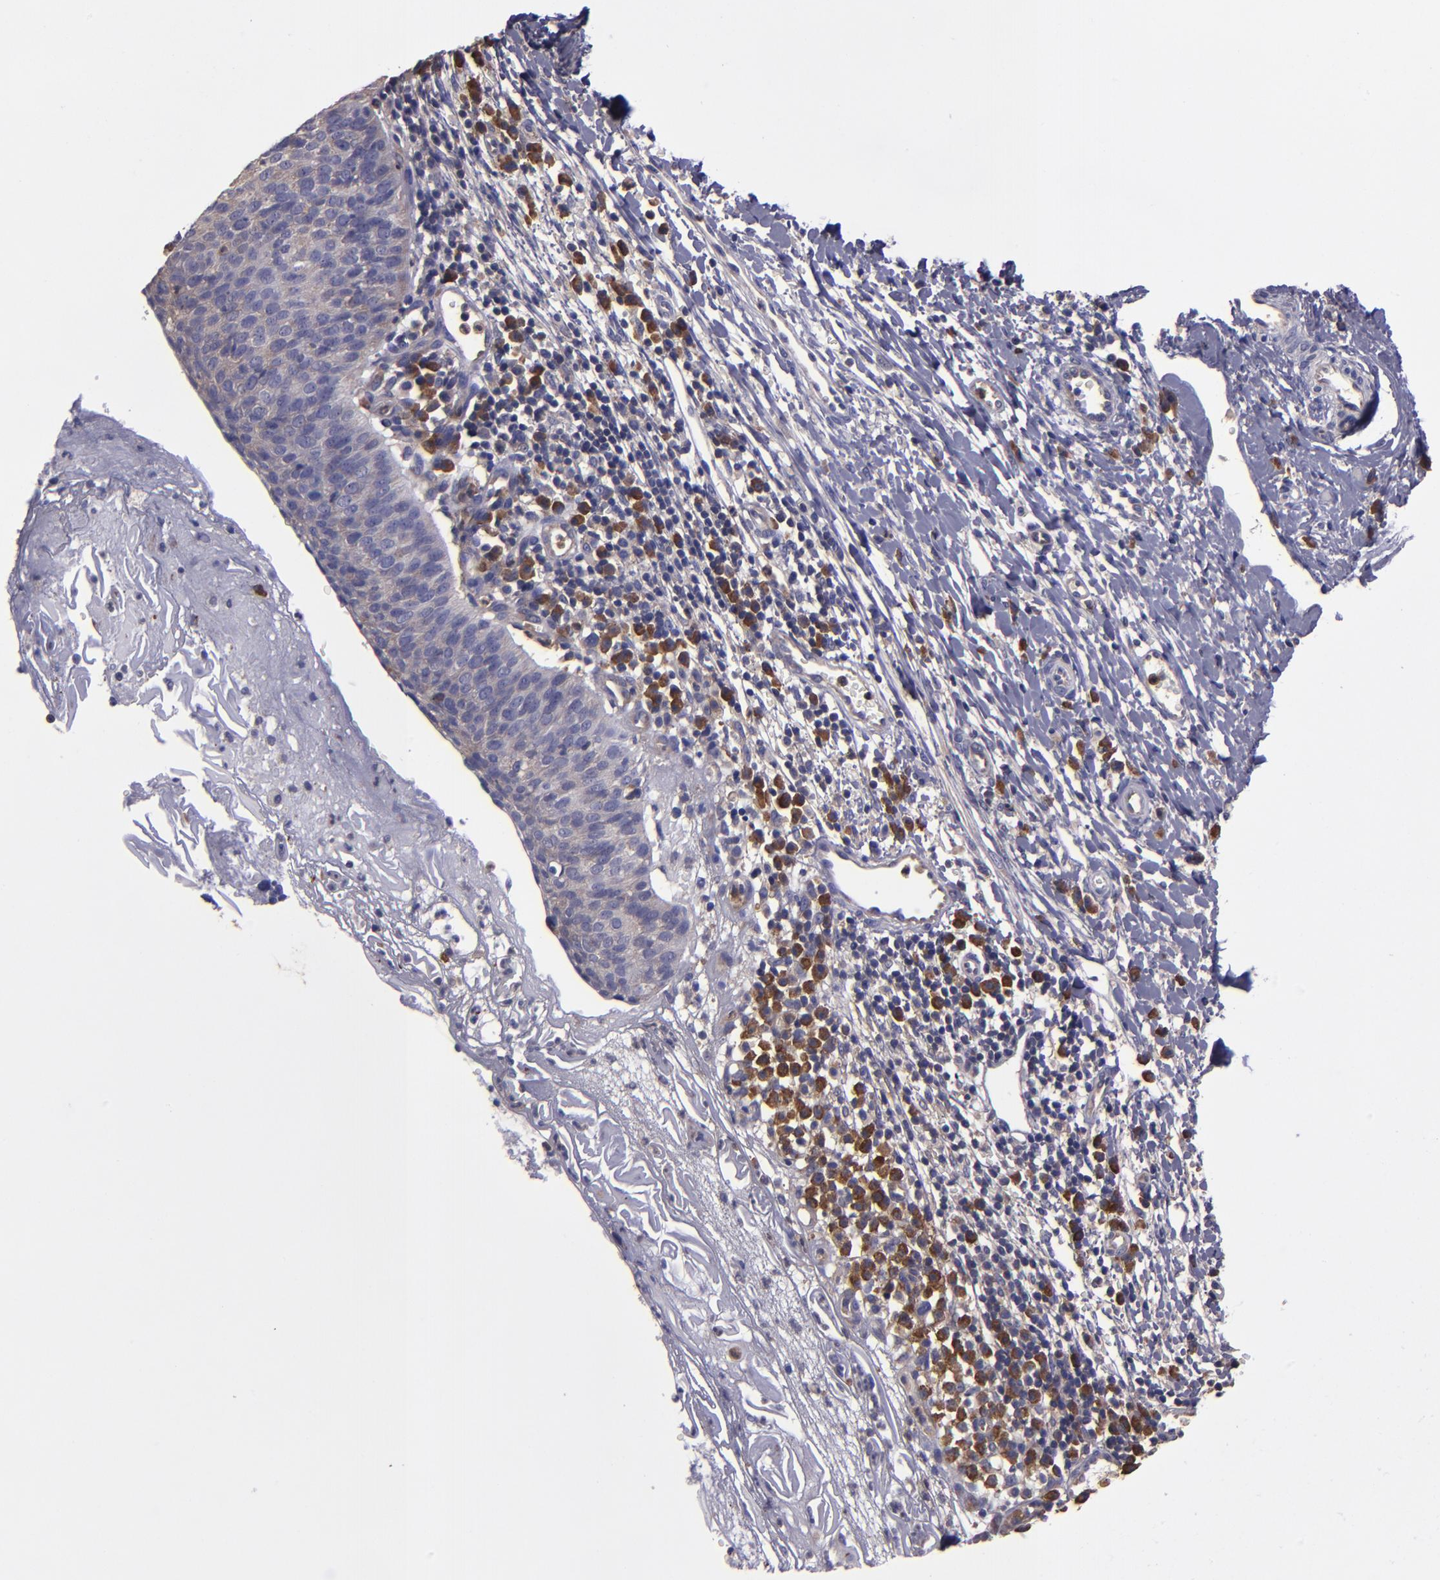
{"staining": {"intensity": "weak", "quantity": "25%-75%", "location": "cytoplasmic/membranous"}, "tissue": "cervical cancer", "cell_type": "Tumor cells", "image_type": "cancer", "snomed": [{"axis": "morphology", "description": "Normal tissue, NOS"}, {"axis": "morphology", "description": "Squamous cell carcinoma, NOS"}, {"axis": "topography", "description": "Cervix"}], "caption": "A brown stain highlights weak cytoplasmic/membranous positivity of a protein in human cervical cancer tumor cells. The protein is stained brown, and the nuclei are stained in blue (DAB IHC with brightfield microscopy, high magnification).", "gene": "CARS1", "patient": {"sex": "female", "age": 39}}